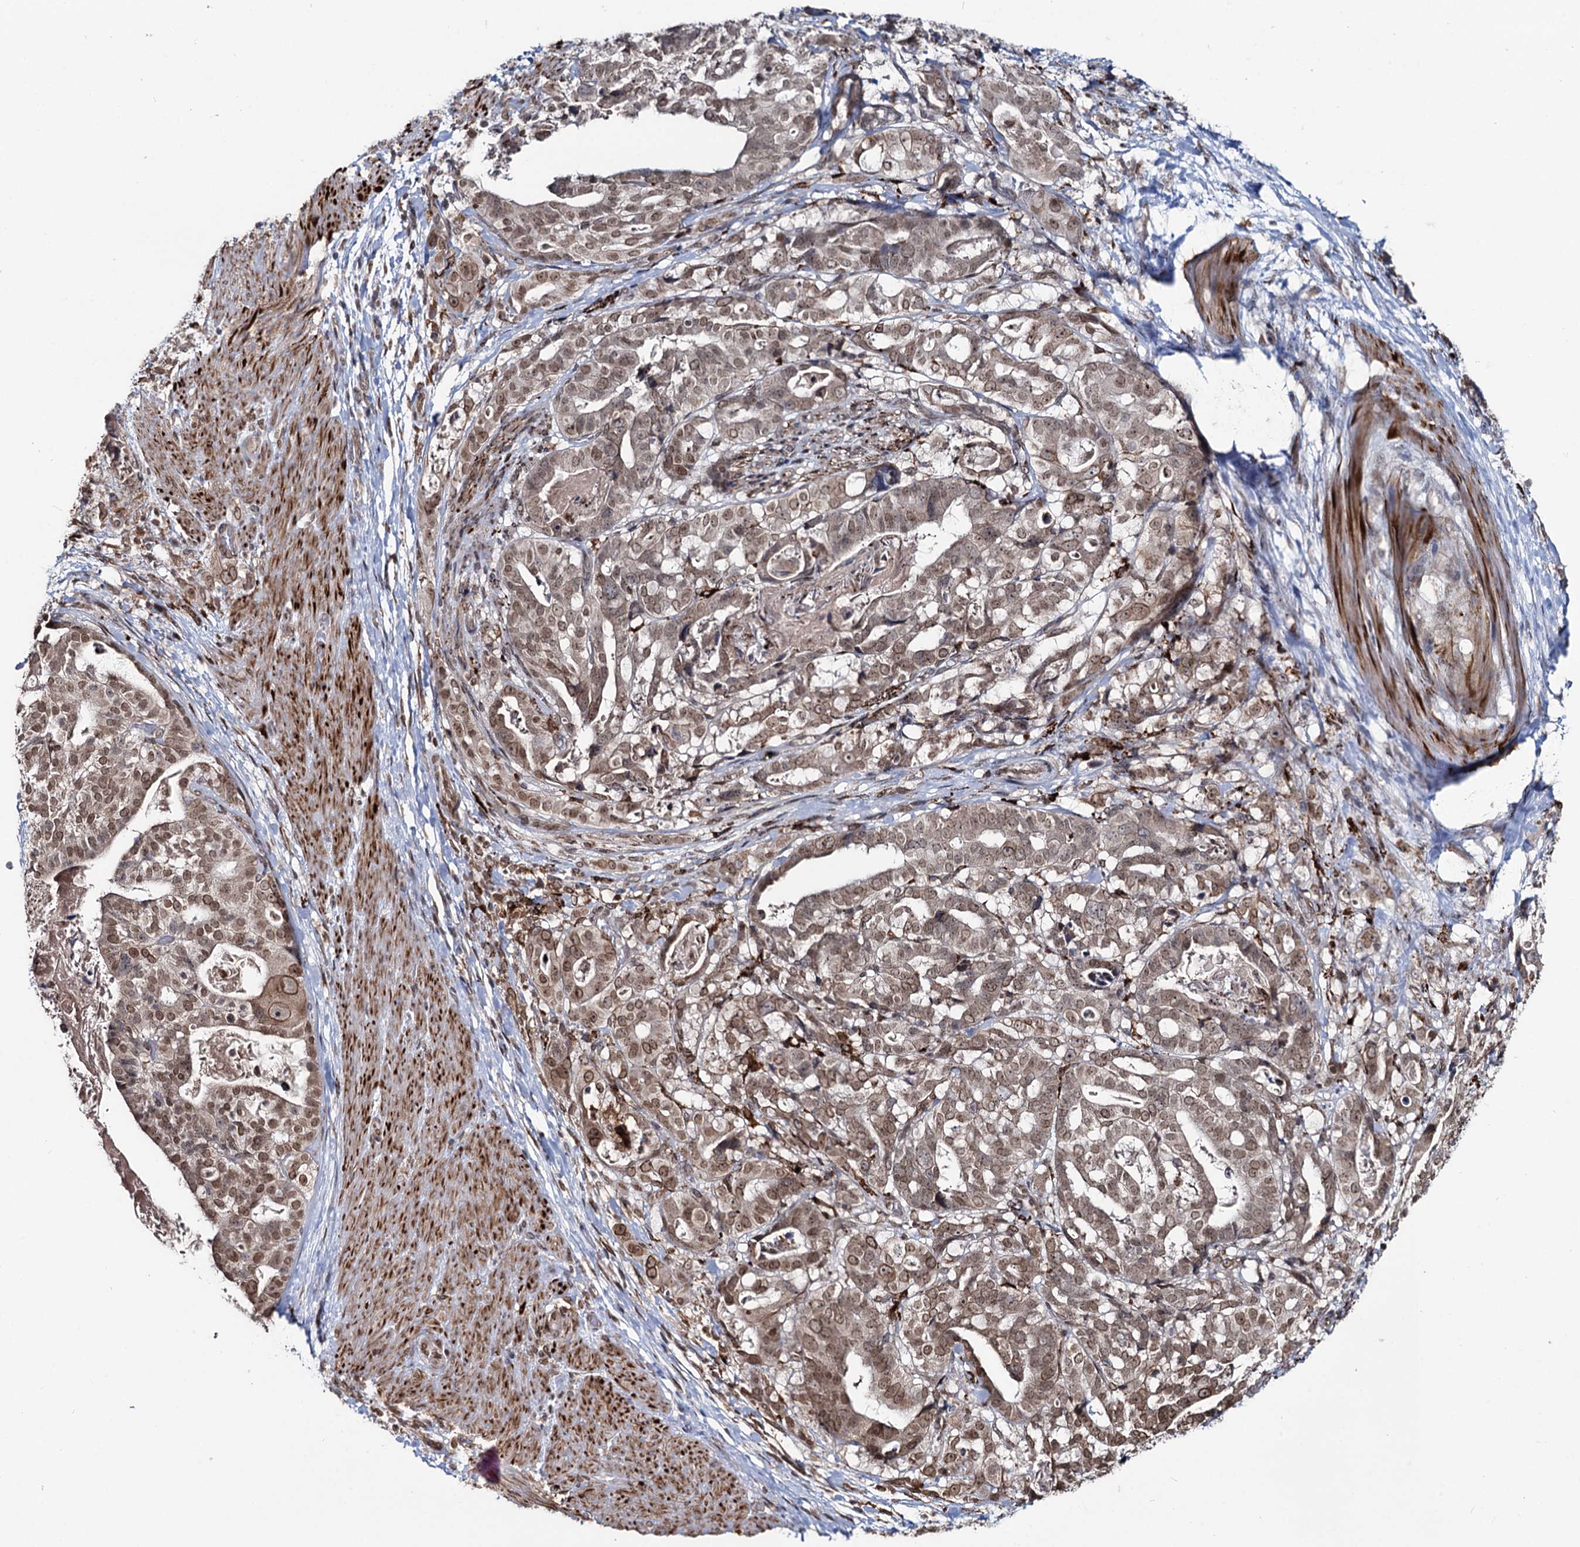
{"staining": {"intensity": "moderate", "quantity": ">75%", "location": "cytoplasmic/membranous,nuclear"}, "tissue": "stomach cancer", "cell_type": "Tumor cells", "image_type": "cancer", "snomed": [{"axis": "morphology", "description": "Adenocarcinoma, NOS"}, {"axis": "topography", "description": "Stomach"}], "caption": "A brown stain shows moderate cytoplasmic/membranous and nuclear staining of a protein in stomach adenocarcinoma tumor cells.", "gene": "RNF6", "patient": {"sex": "male", "age": 48}}